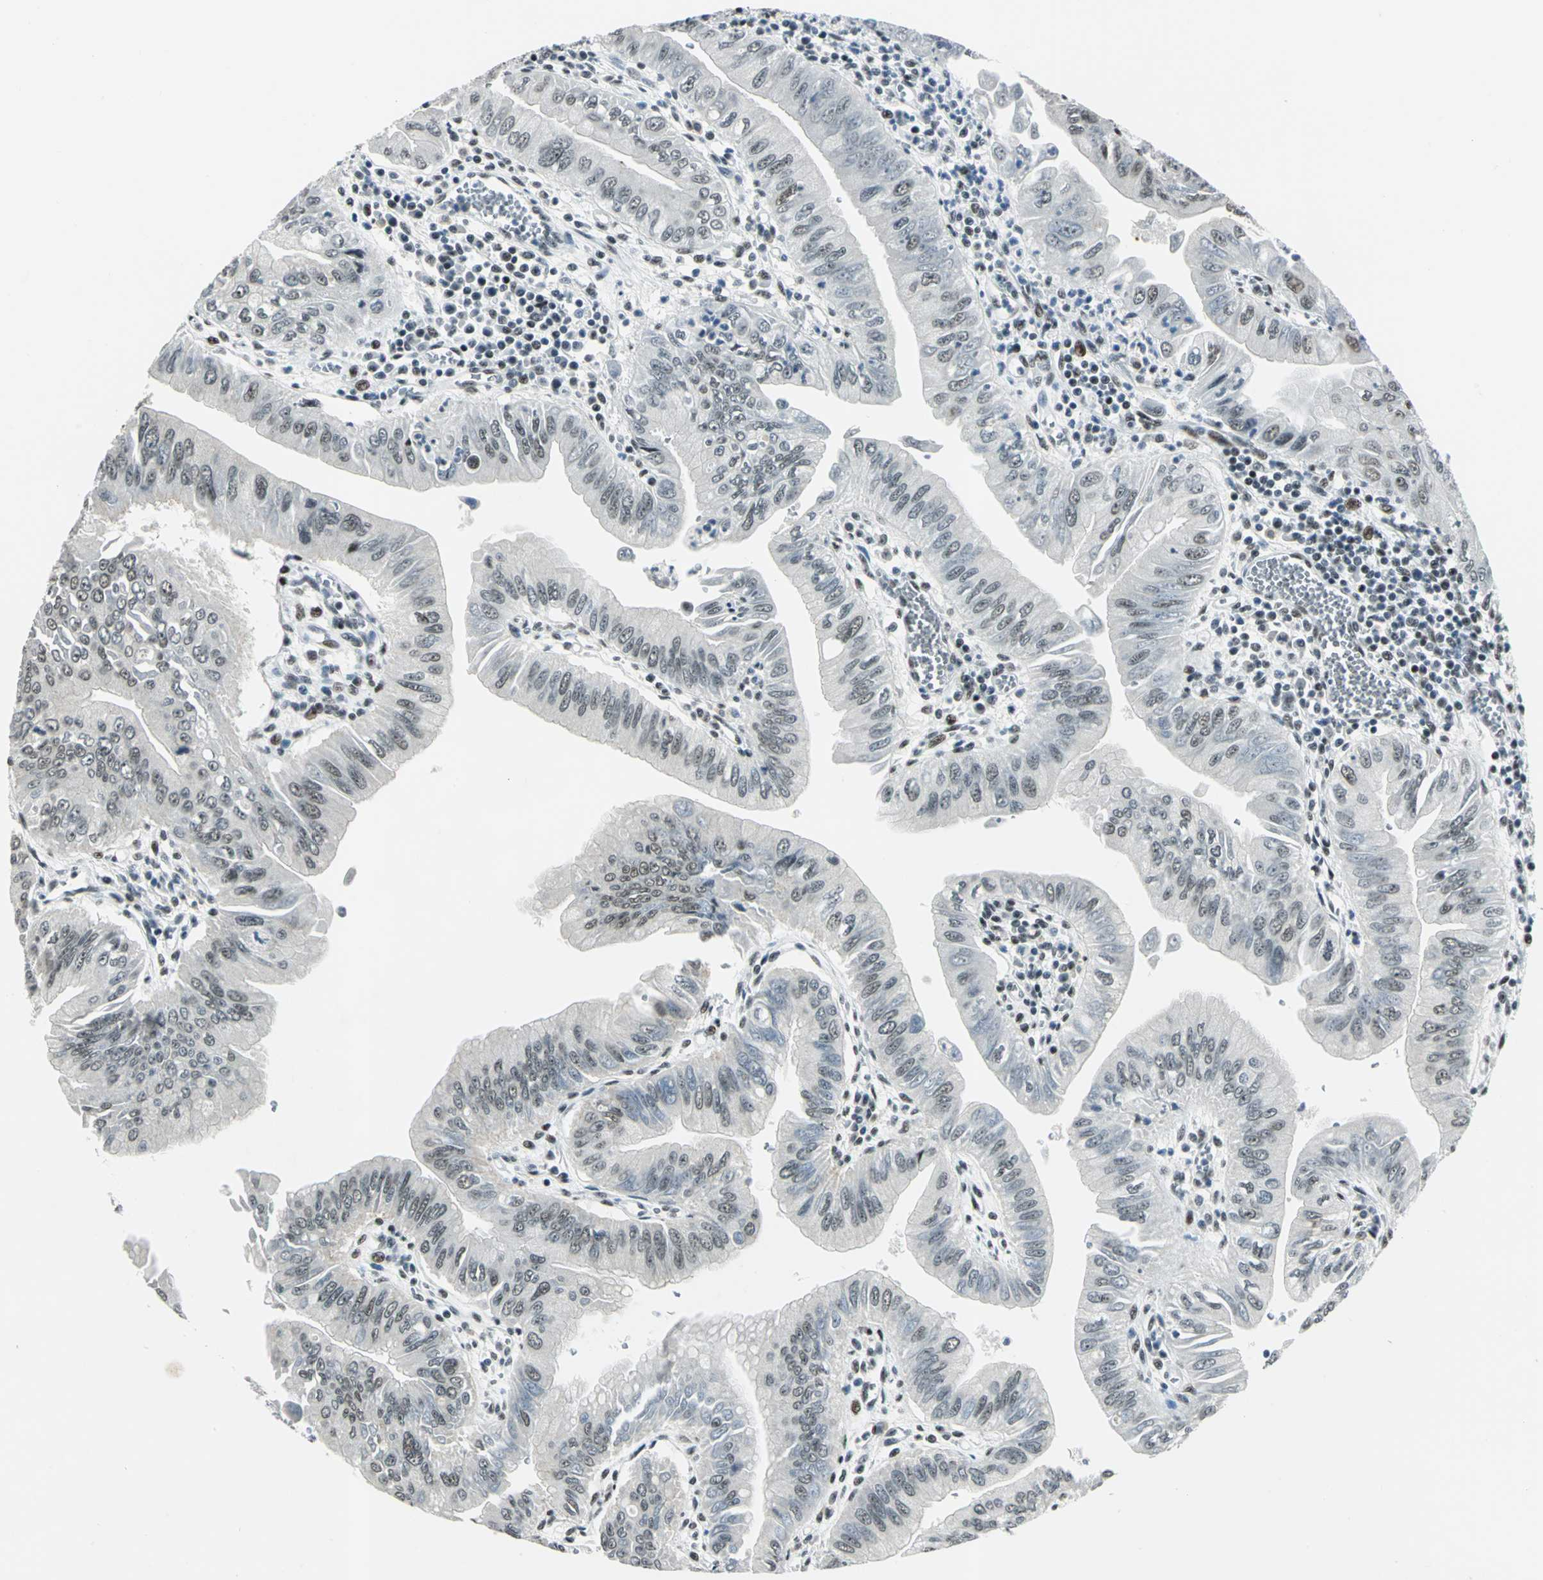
{"staining": {"intensity": "weak", "quantity": "25%-75%", "location": "nuclear"}, "tissue": "pancreatic cancer", "cell_type": "Tumor cells", "image_type": "cancer", "snomed": [{"axis": "morphology", "description": "Normal tissue, NOS"}, {"axis": "topography", "description": "Lymph node"}], "caption": "A micrograph of pancreatic cancer stained for a protein exhibits weak nuclear brown staining in tumor cells. (IHC, brightfield microscopy, high magnification).", "gene": "KAT6B", "patient": {"sex": "male", "age": 50}}